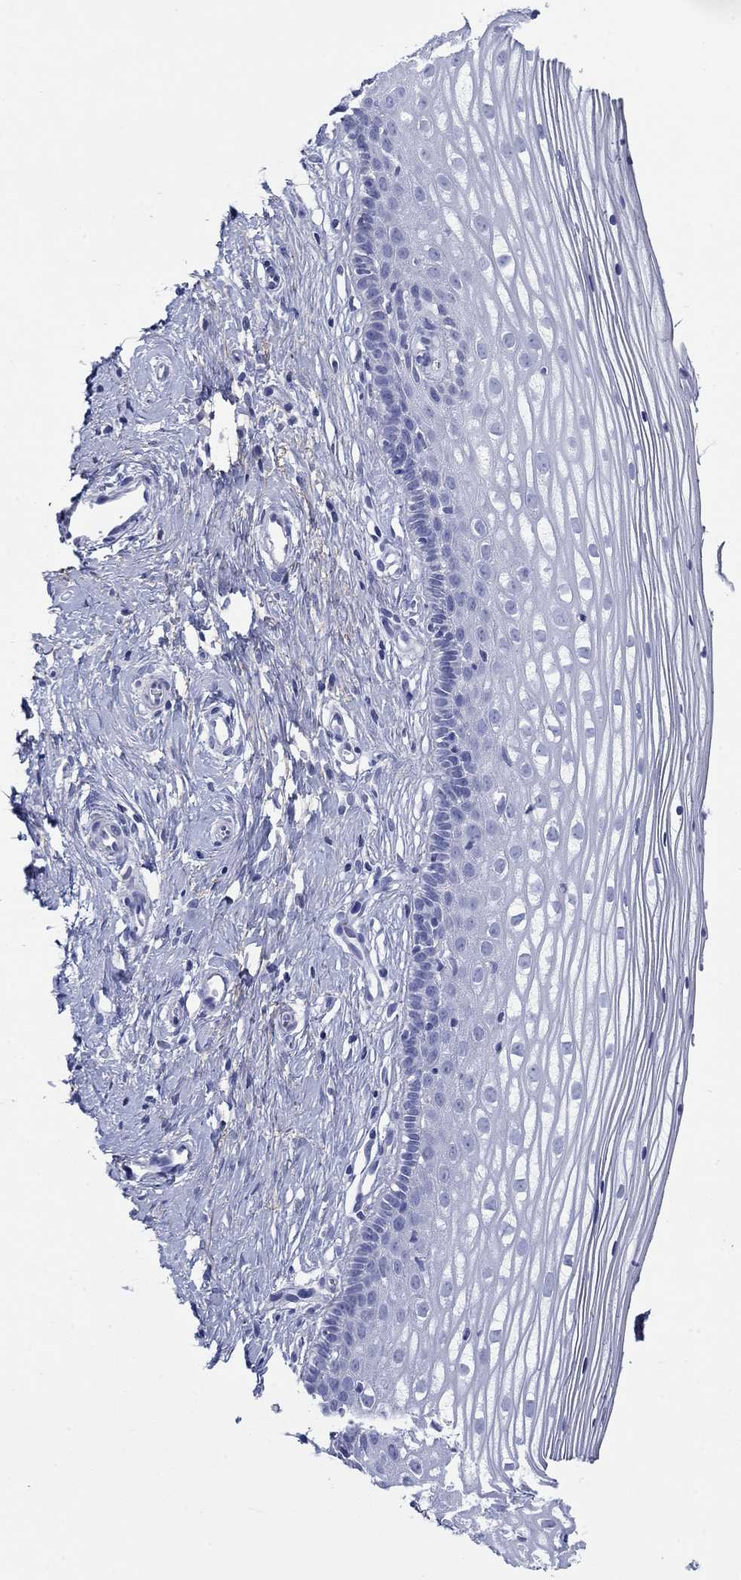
{"staining": {"intensity": "negative", "quantity": "none", "location": "none"}, "tissue": "cervix", "cell_type": "Glandular cells", "image_type": "normal", "snomed": [{"axis": "morphology", "description": "Normal tissue, NOS"}, {"axis": "topography", "description": "Cervix"}], "caption": "Immunohistochemistry (IHC) of normal cervix displays no positivity in glandular cells. The staining is performed using DAB brown chromogen with nuclei counter-stained in using hematoxylin.", "gene": "PDYN", "patient": {"sex": "female", "age": 40}}